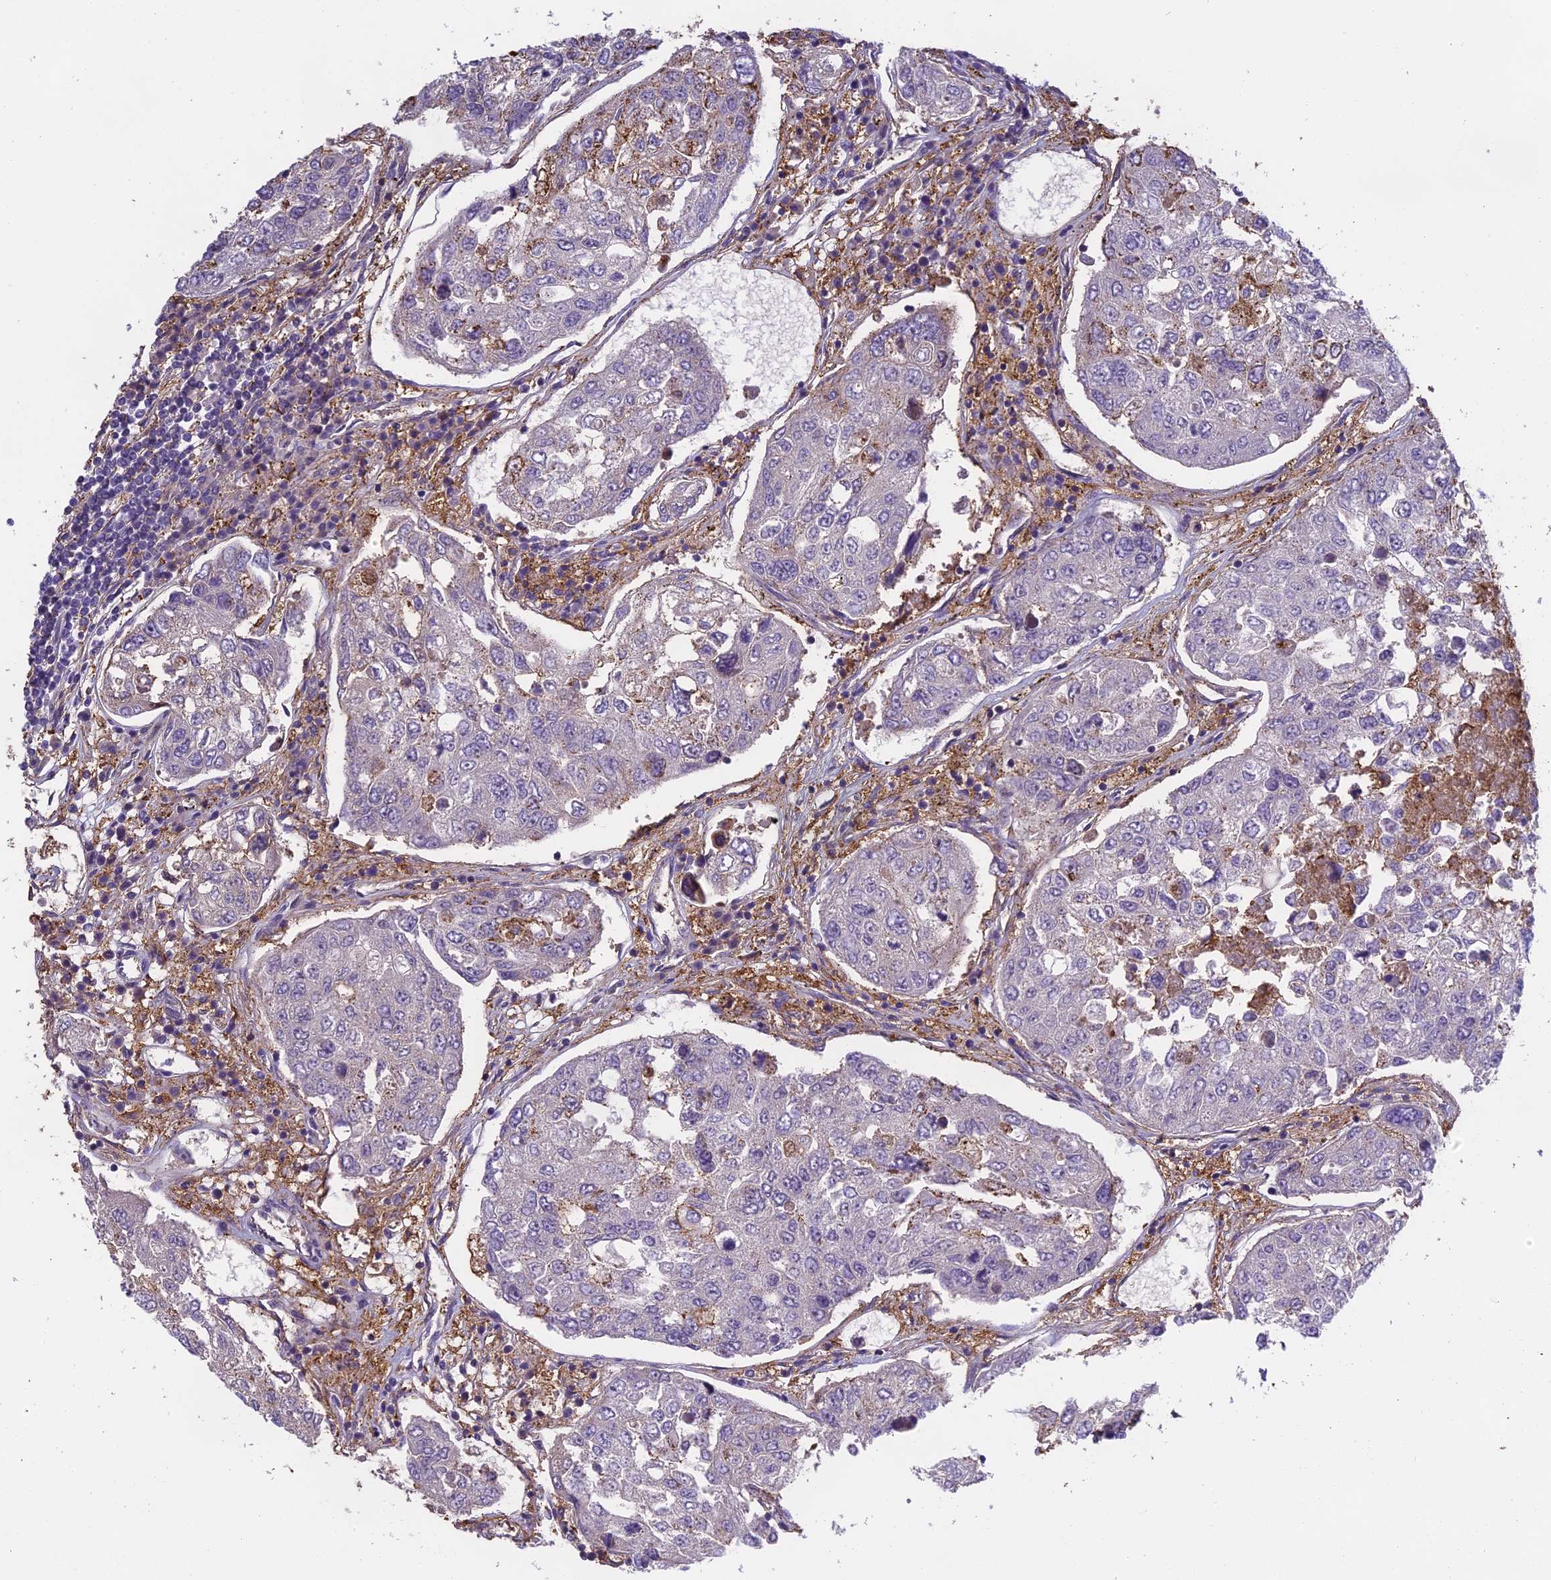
{"staining": {"intensity": "weak", "quantity": "<25%", "location": "cytoplasmic/membranous"}, "tissue": "urothelial cancer", "cell_type": "Tumor cells", "image_type": "cancer", "snomed": [{"axis": "morphology", "description": "Urothelial carcinoma, High grade"}, {"axis": "topography", "description": "Lymph node"}, {"axis": "topography", "description": "Urinary bladder"}], "caption": "A photomicrograph of urothelial cancer stained for a protein demonstrates no brown staining in tumor cells.", "gene": "TMEM255B", "patient": {"sex": "male", "age": 51}}